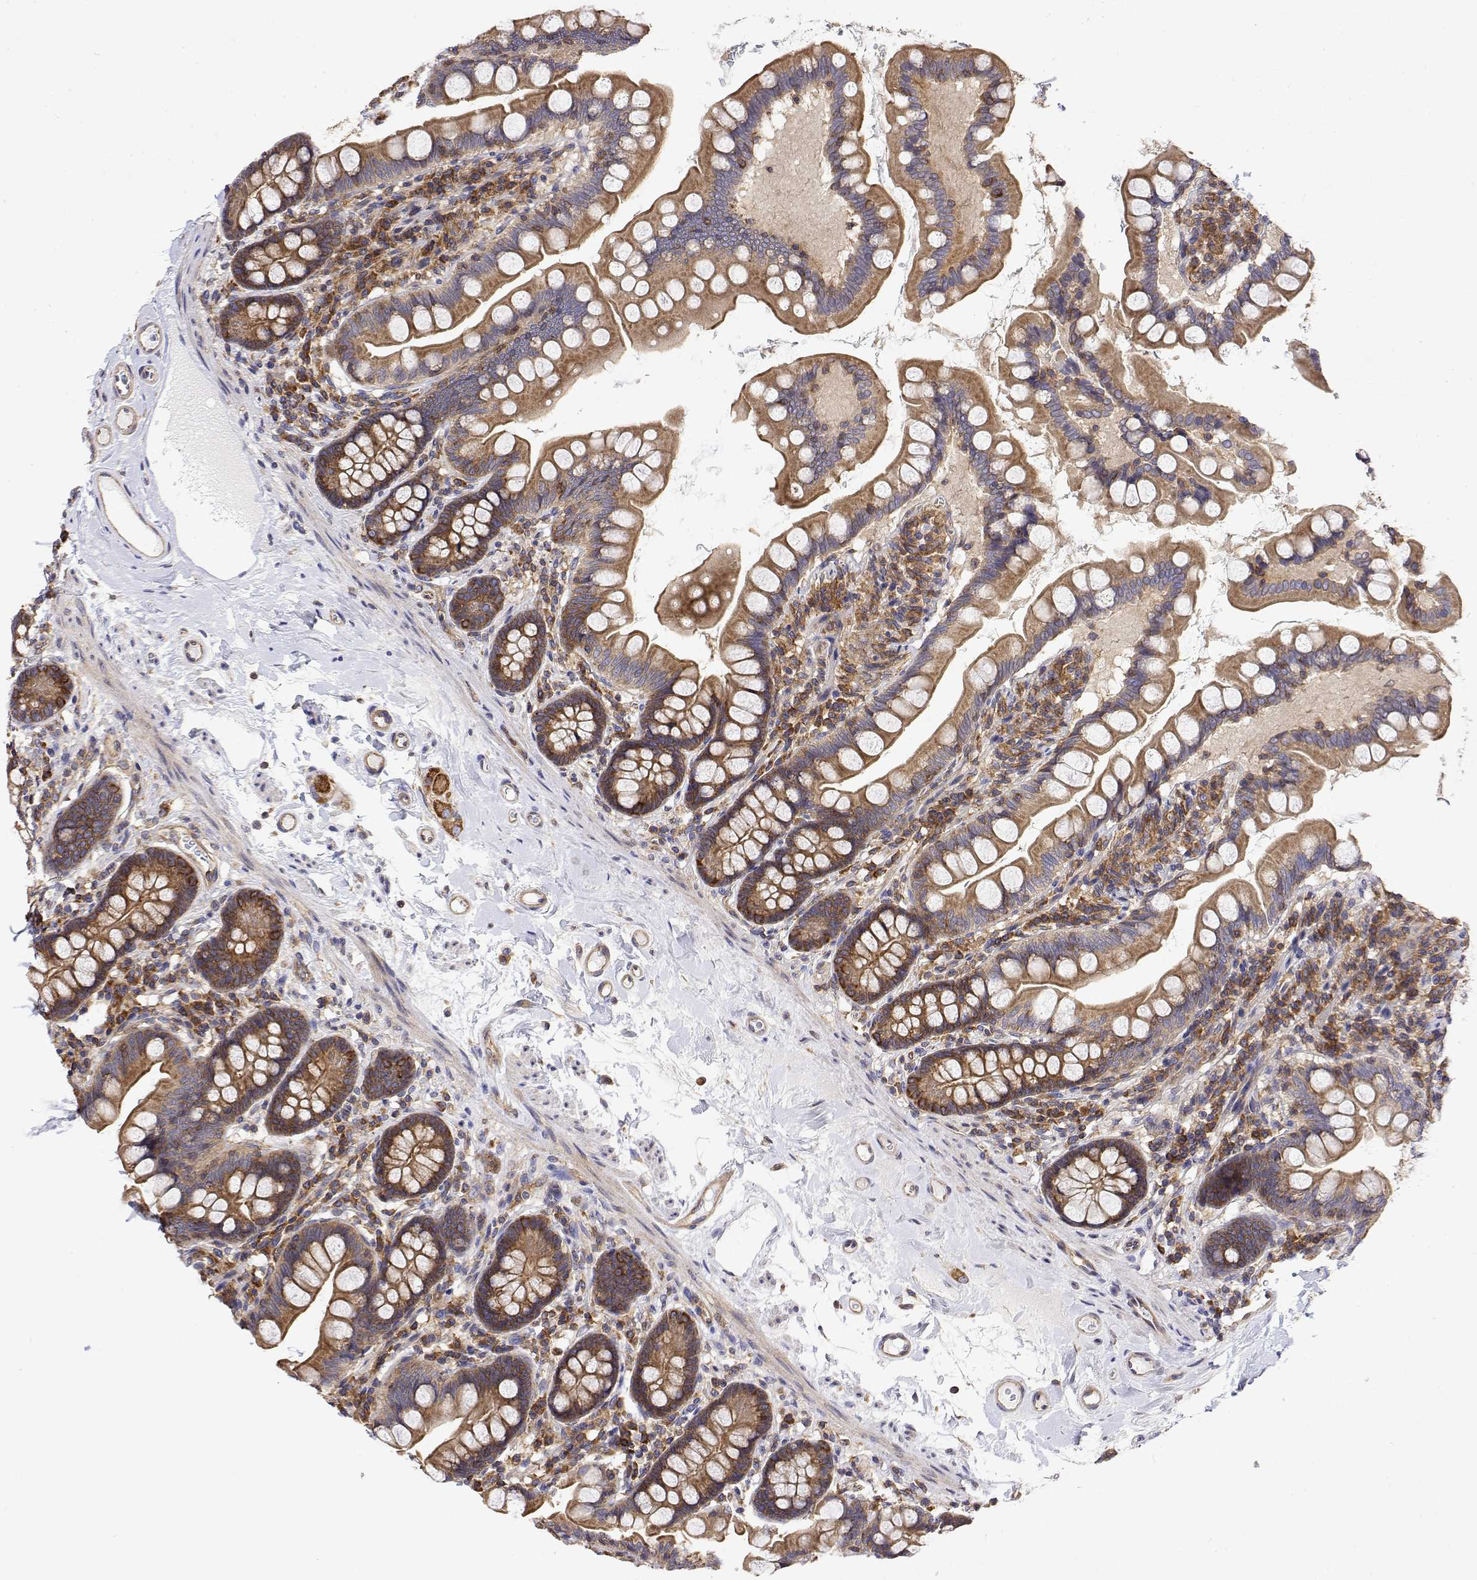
{"staining": {"intensity": "moderate", "quantity": ">75%", "location": "cytoplasmic/membranous"}, "tissue": "small intestine", "cell_type": "Glandular cells", "image_type": "normal", "snomed": [{"axis": "morphology", "description": "Normal tissue, NOS"}, {"axis": "topography", "description": "Small intestine"}], "caption": "Protein expression analysis of normal human small intestine reveals moderate cytoplasmic/membranous positivity in approximately >75% of glandular cells.", "gene": "EEF1G", "patient": {"sex": "female", "age": 56}}